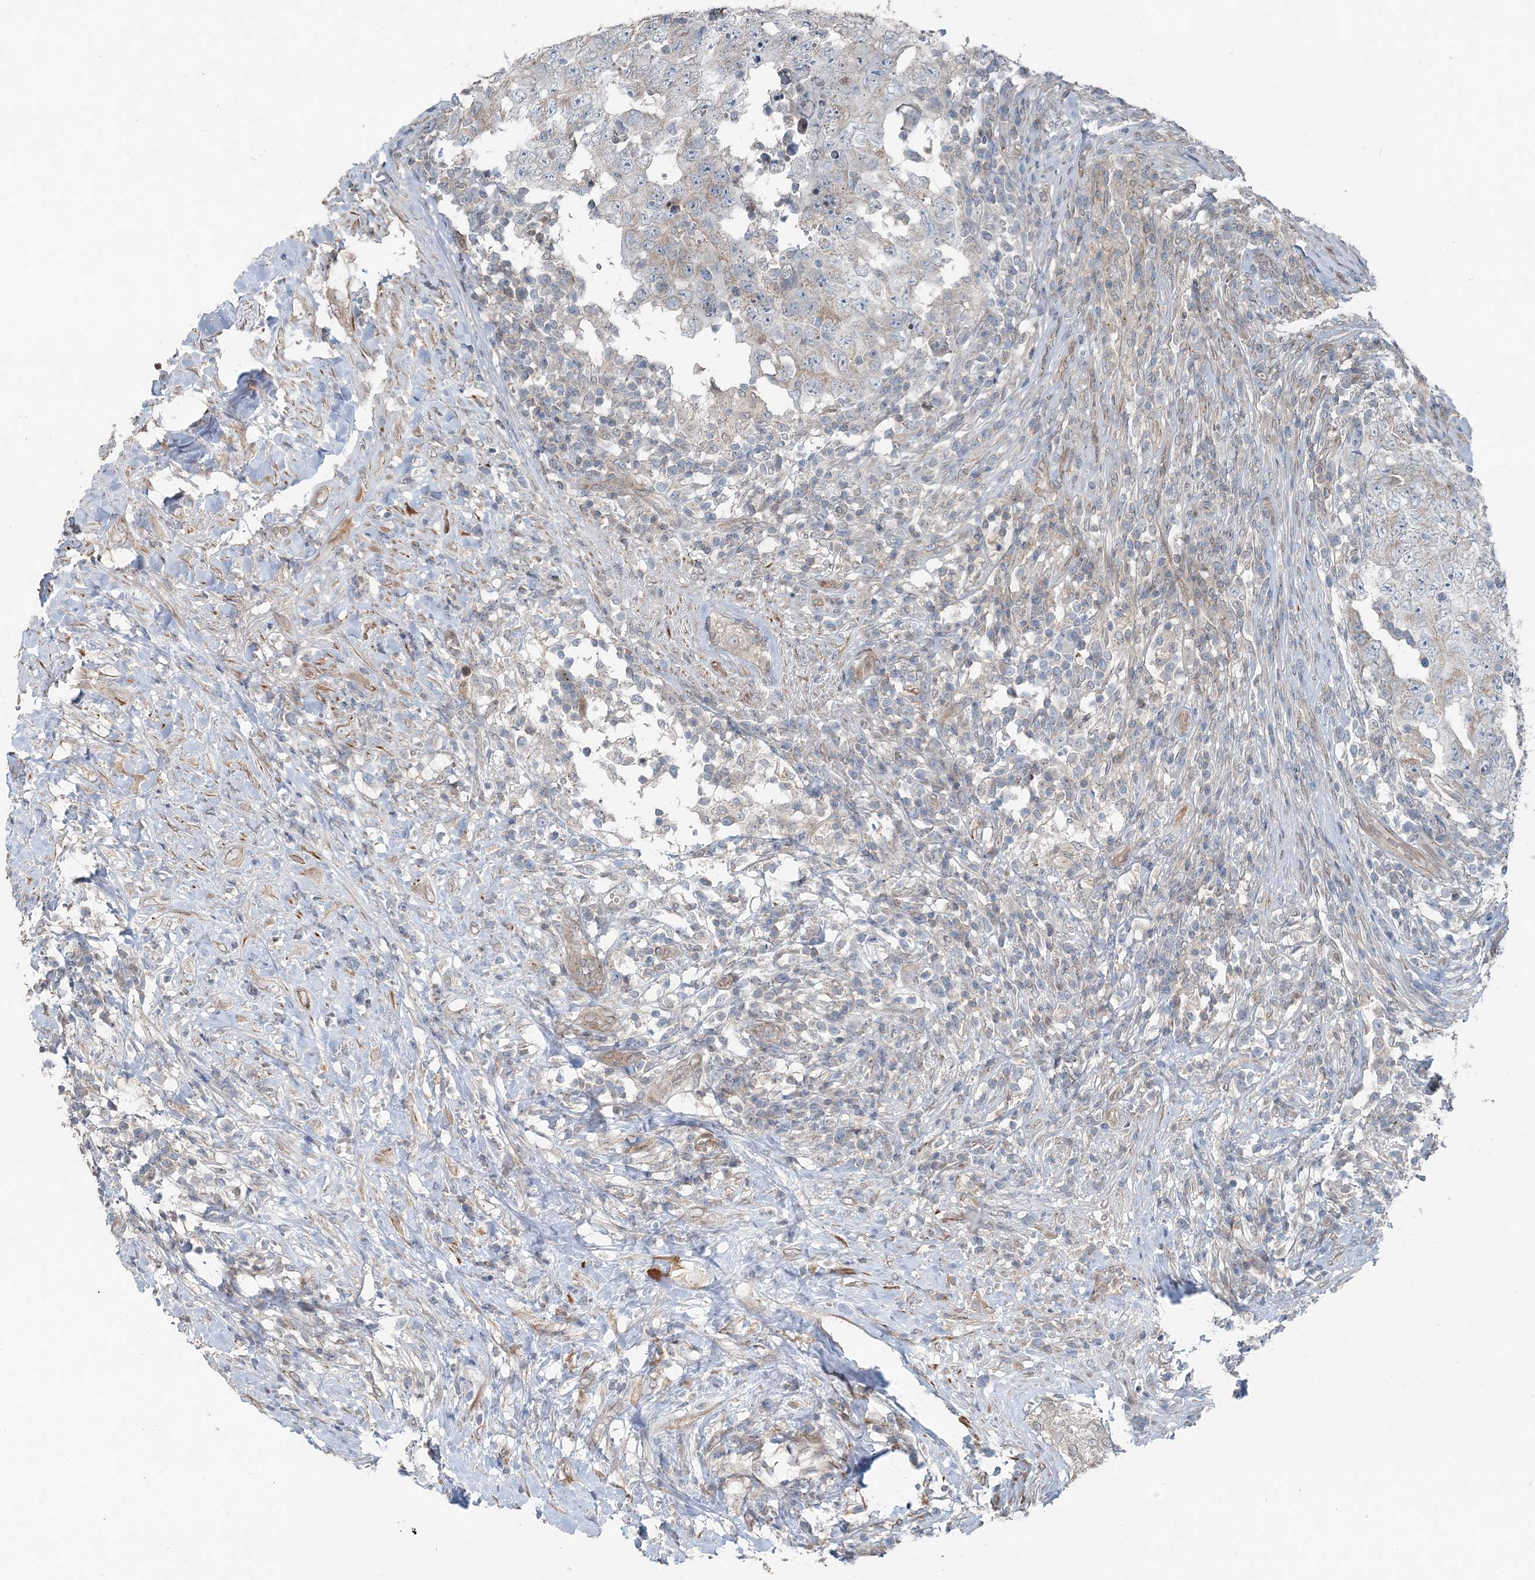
{"staining": {"intensity": "negative", "quantity": "none", "location": "none"}, "tissue": "testis cancer", "cell_type": "Tumor cells", "image_type": "cancer", "snomed": [{"axis": "morphology", "description": "Carcinoma, Embryonal, NOS"}, {"axis": "topography", "description": "Testis"}], "caption": "Tumor cells show no significant staining in testis cancer (embryonal carcinoma).", "gene": "FBXL17", "patient": {"sex": "male", "age": 26}}